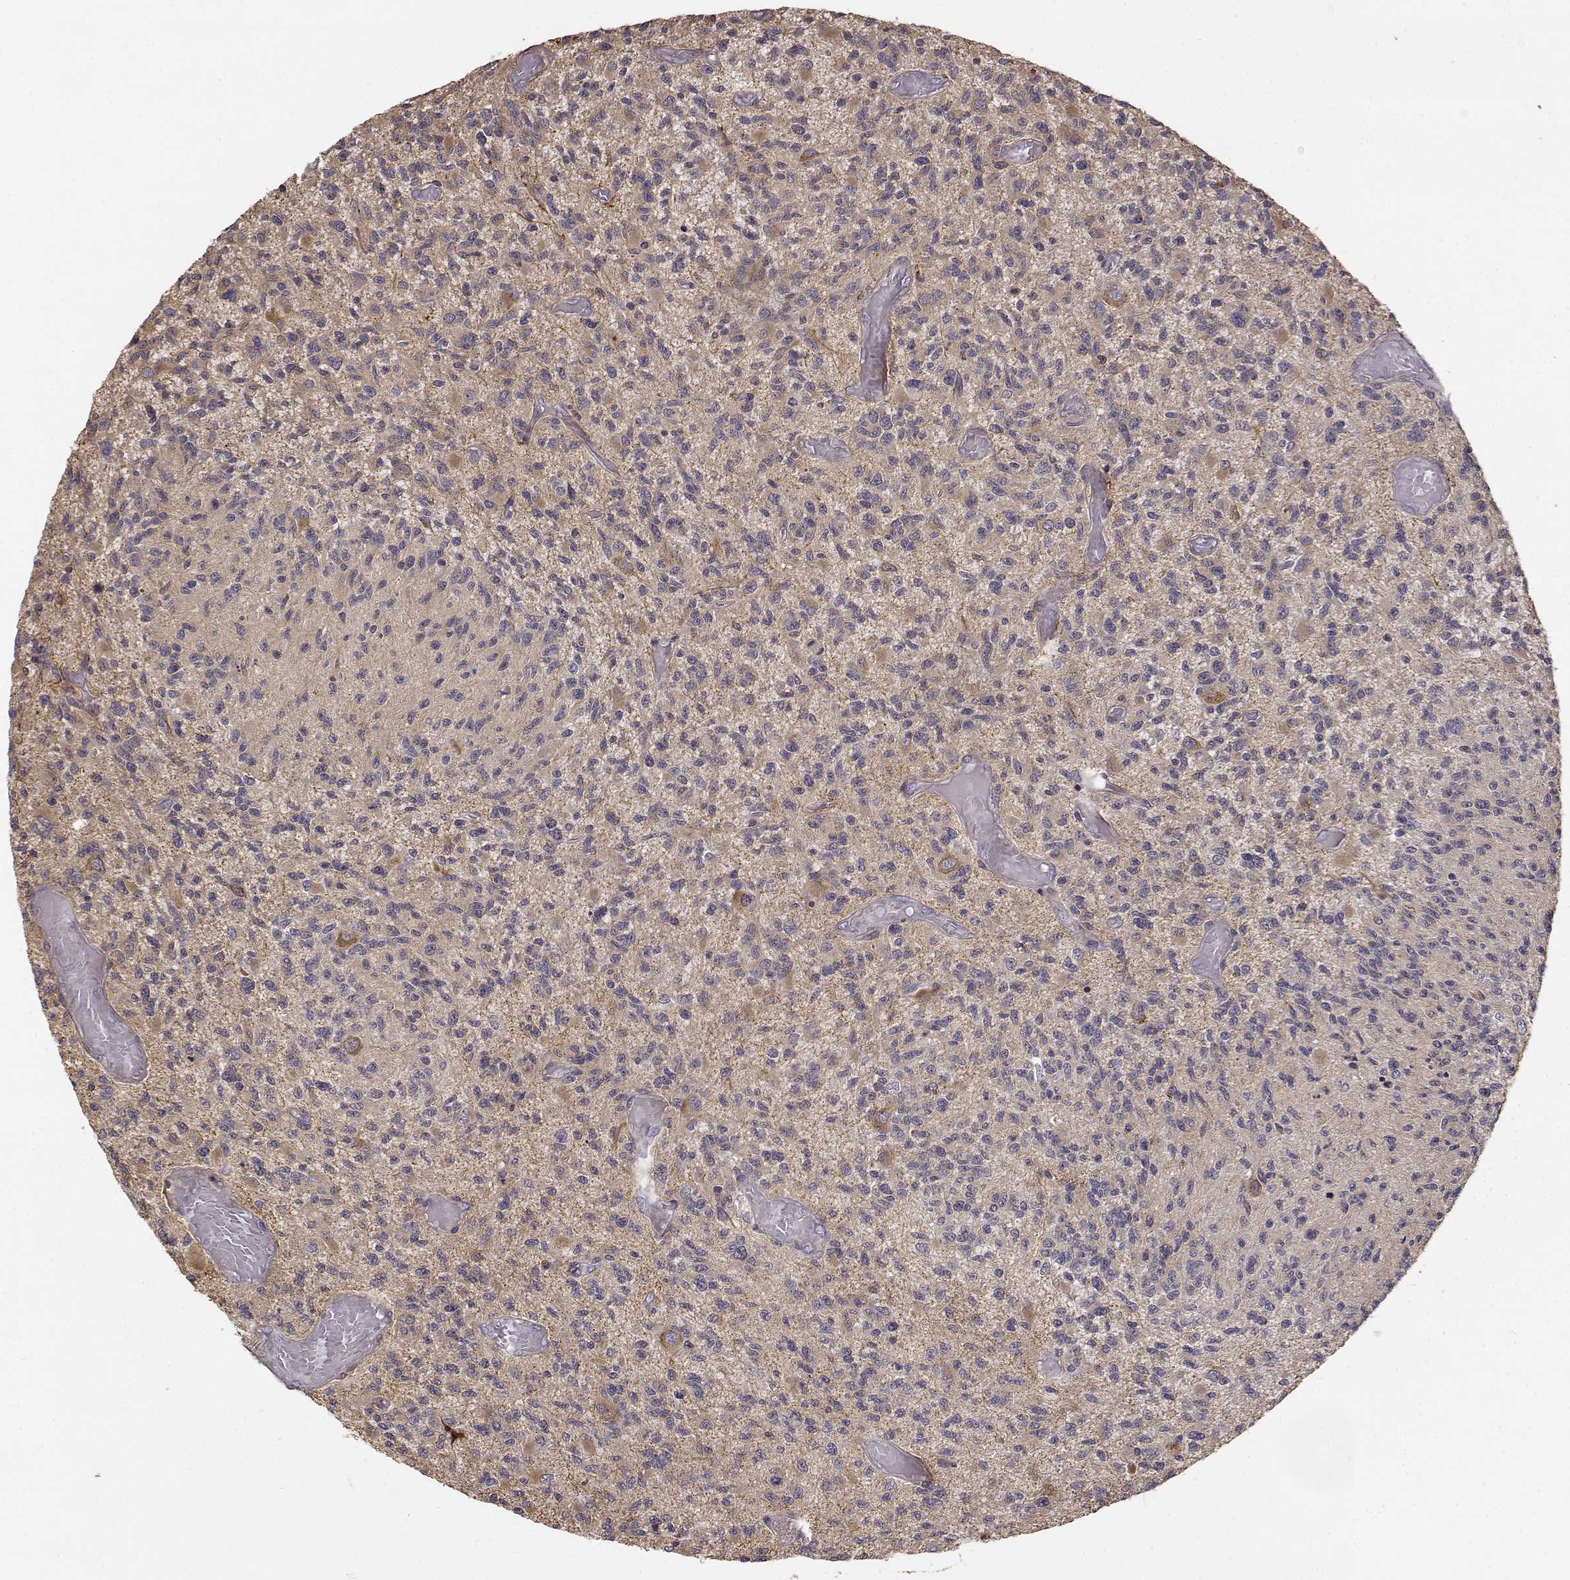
{"staining": {"intensity": "weak", "quantity": ">75%", "location": "cytoplasmic/membranous"}, "tissue": "glioma", "cell_type": "Tumor cells", "image_type": "cancer", "snomed": [{"axis": "morphology", "description": "Glioma, malignant, High grade"}, {"axis": "topography", "description": "Brain"}], "caption": "The micrograph demonstrates a brown stain indicating the presence of a protein in the cytoplasmic/membranous of tumor cells in glioma. (Stains: DAB (3,3'-diaminobenzidine) in brown, nuclei in blue, Microscopy: brightfield microscopy at high magnification).", "gene": "CRIM1", "patient": {"sex": "female", "age": 63}}